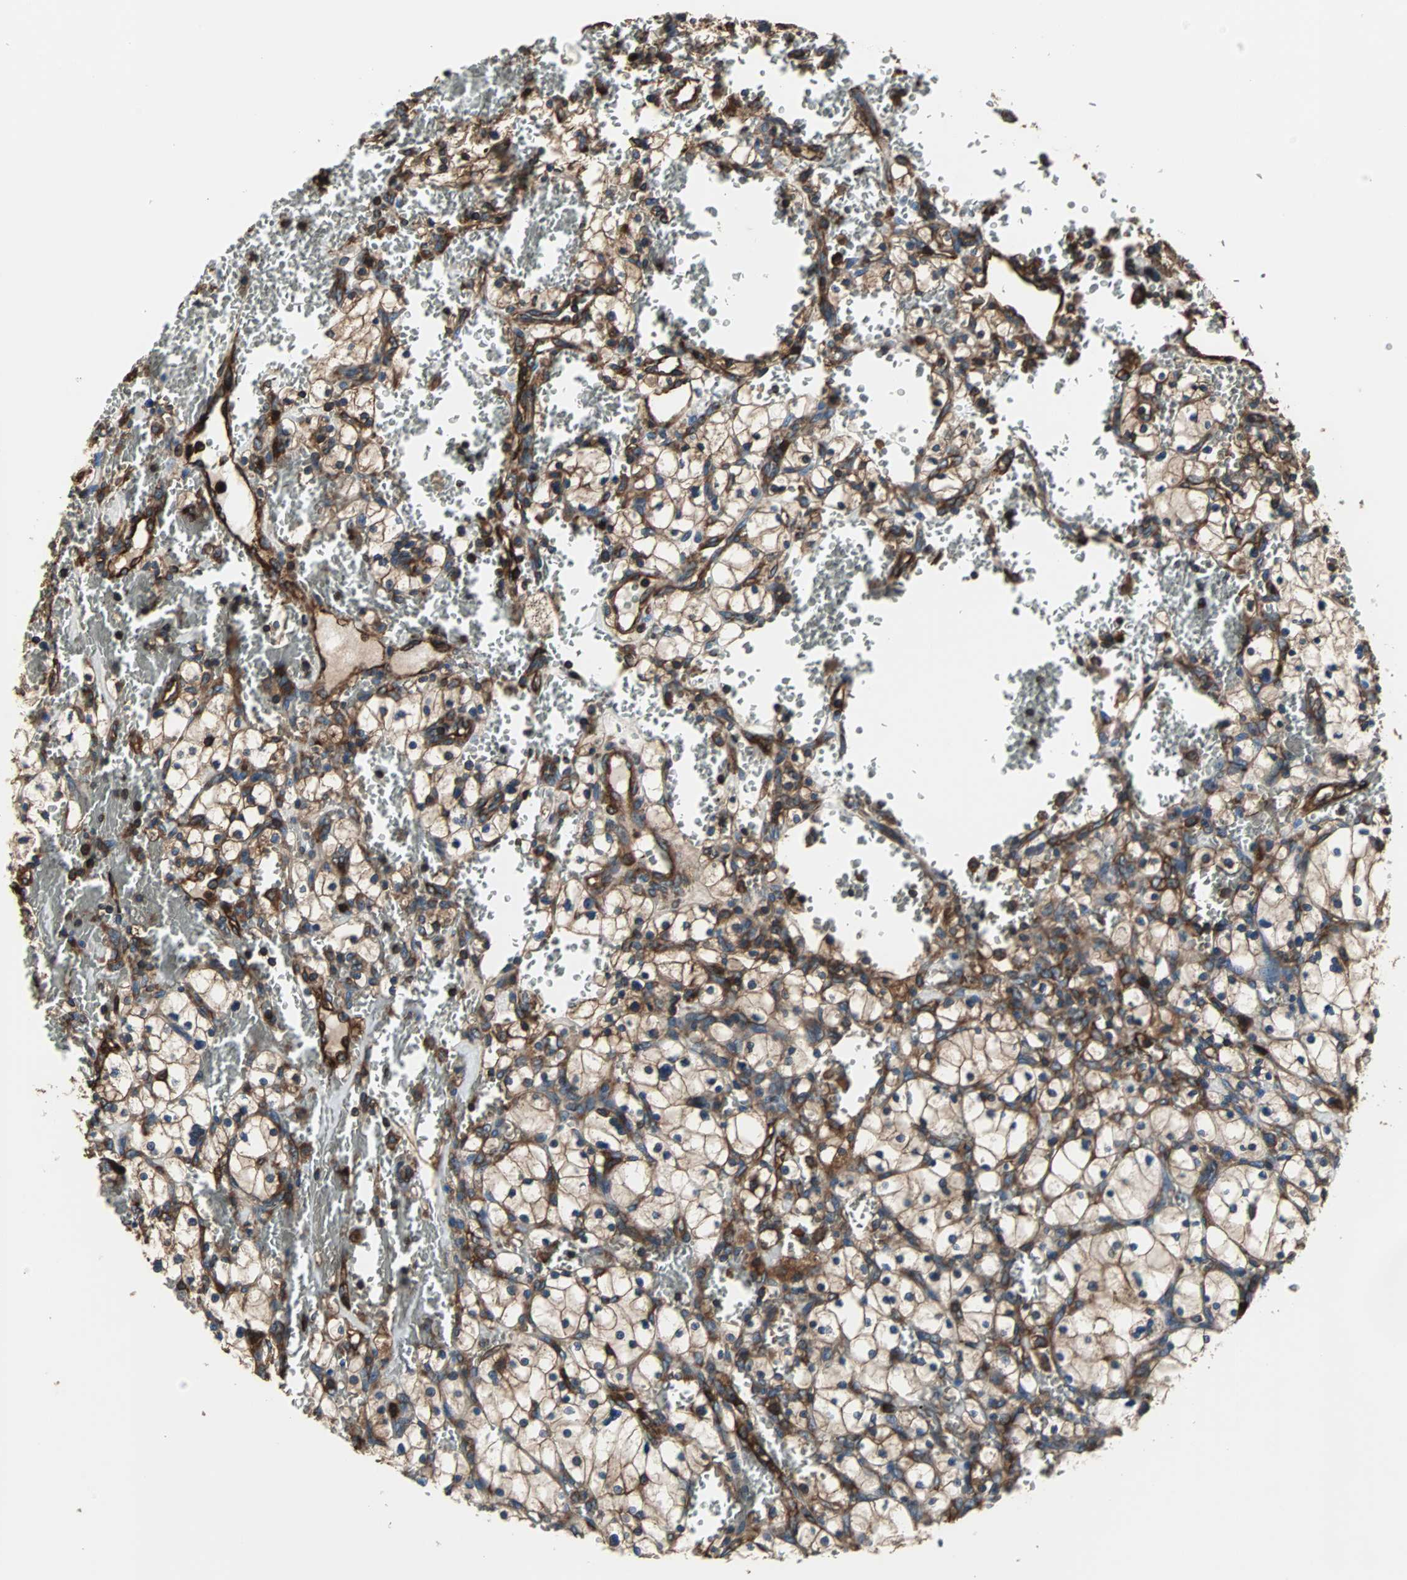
{"staining": {"intensity": "strong", "quantity": "<25%", "location": "cytoplasmic/membranous"}, "tissue": "renal cancer", "cell_type": "Tumor cells", "image_type": "cancer", "snomed": [{"axis": "morphology", "description": "Adenocarcinoma, NOS"}, {"axis": "topography", "description": "Kidney"}], "caption": "Human renal cancer stained with a brown dye exhibits strong cytoplasmic/membranous positive positivity in approximately <25% of tumor cells.", "gene": "ACTN1", "patient": {"sex": "female", "age": 83}}